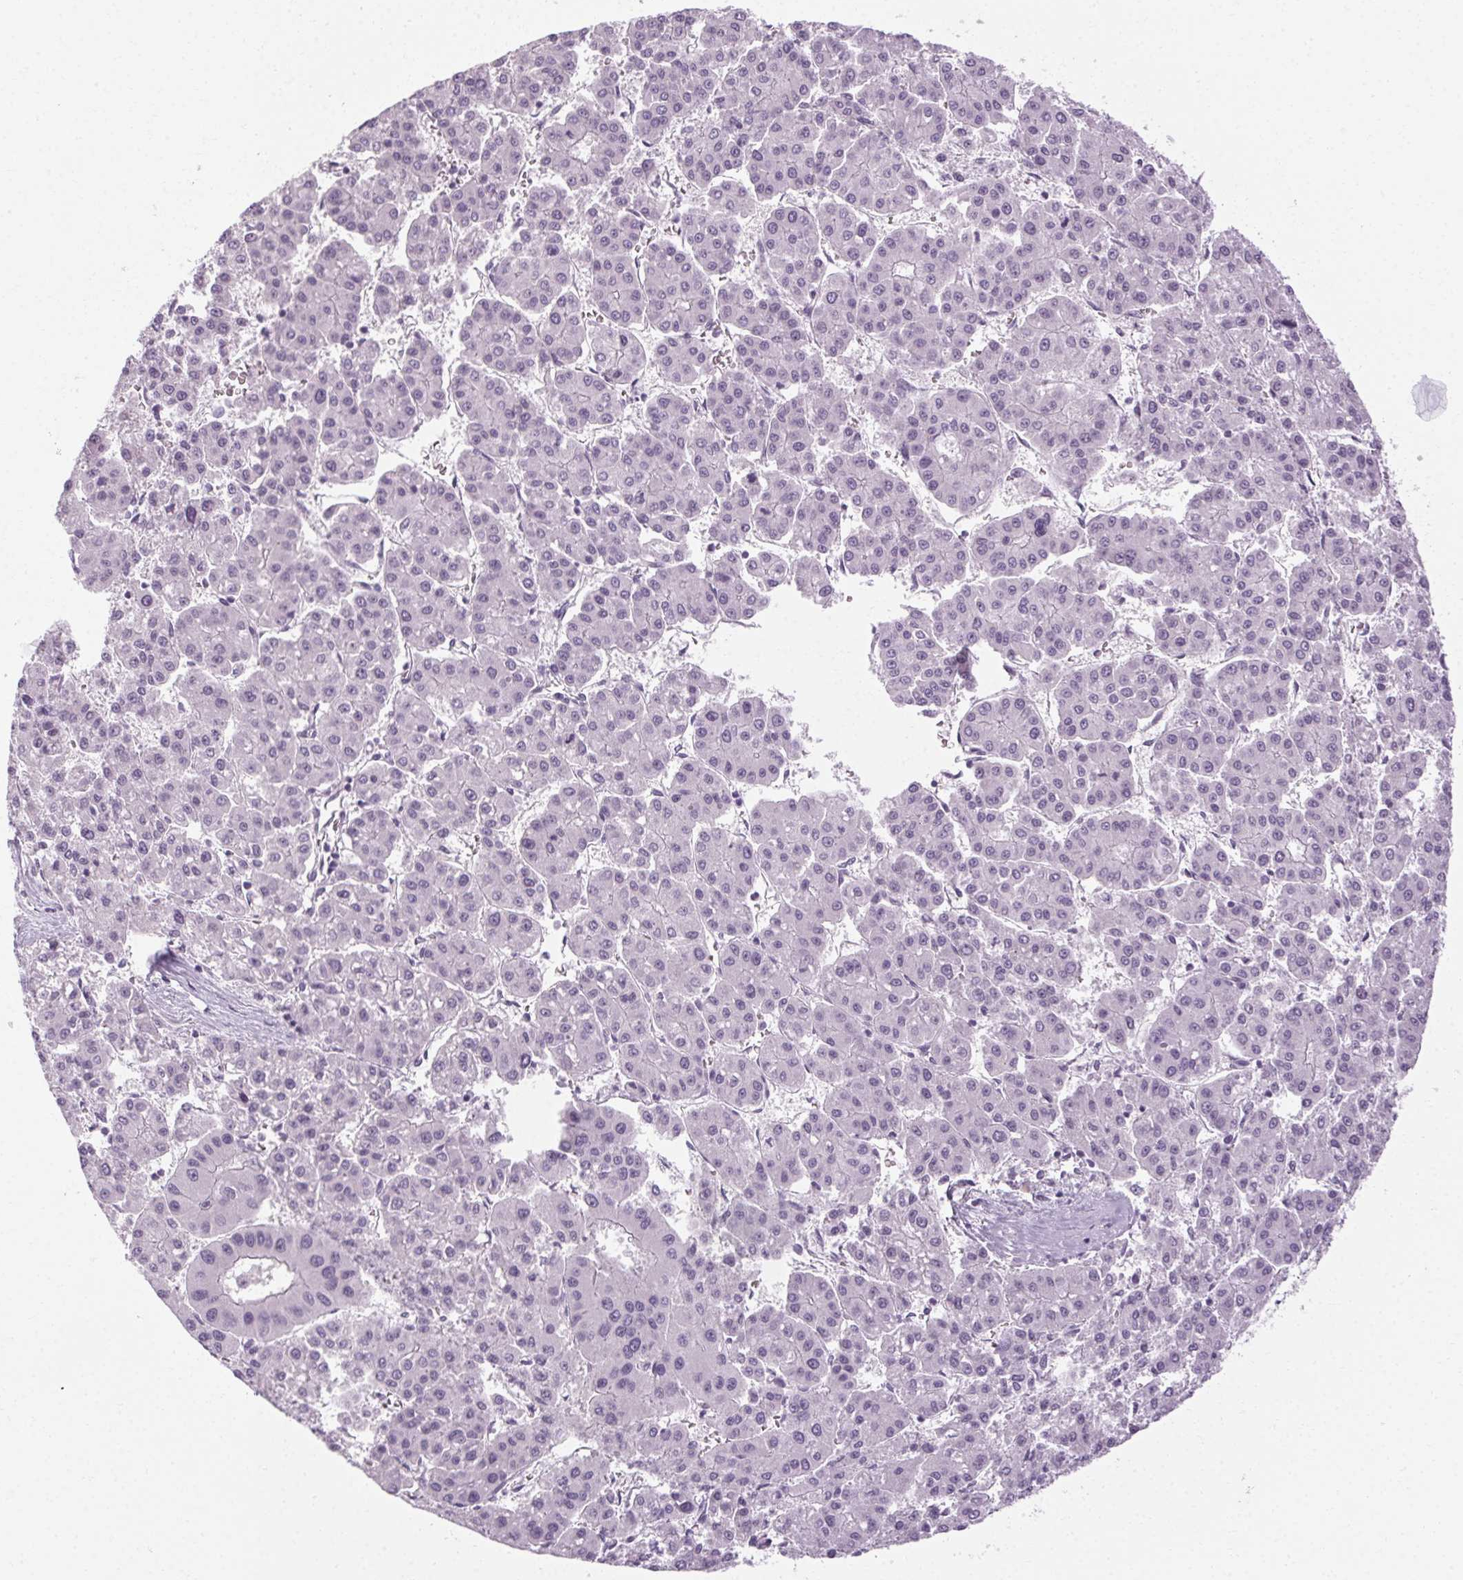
{"staining": {"intensity": "negative", "quantity": "none", "location": "none"}, "tissue": "liver cancer", "cell_type": "Tumor cells", "image_type": "cancer", "snomed": [{"axis": "morphology", "description": "Carcinoma, Hepatocellular, NOS"}, {"axis": "topography", "description": "Liver"}], "caption": "Liver cancer stained for a protein using IHC demonstrates no positivity tumor cells.", "gene": "POMC", "patient": {"sex": "male", "age": 73}}